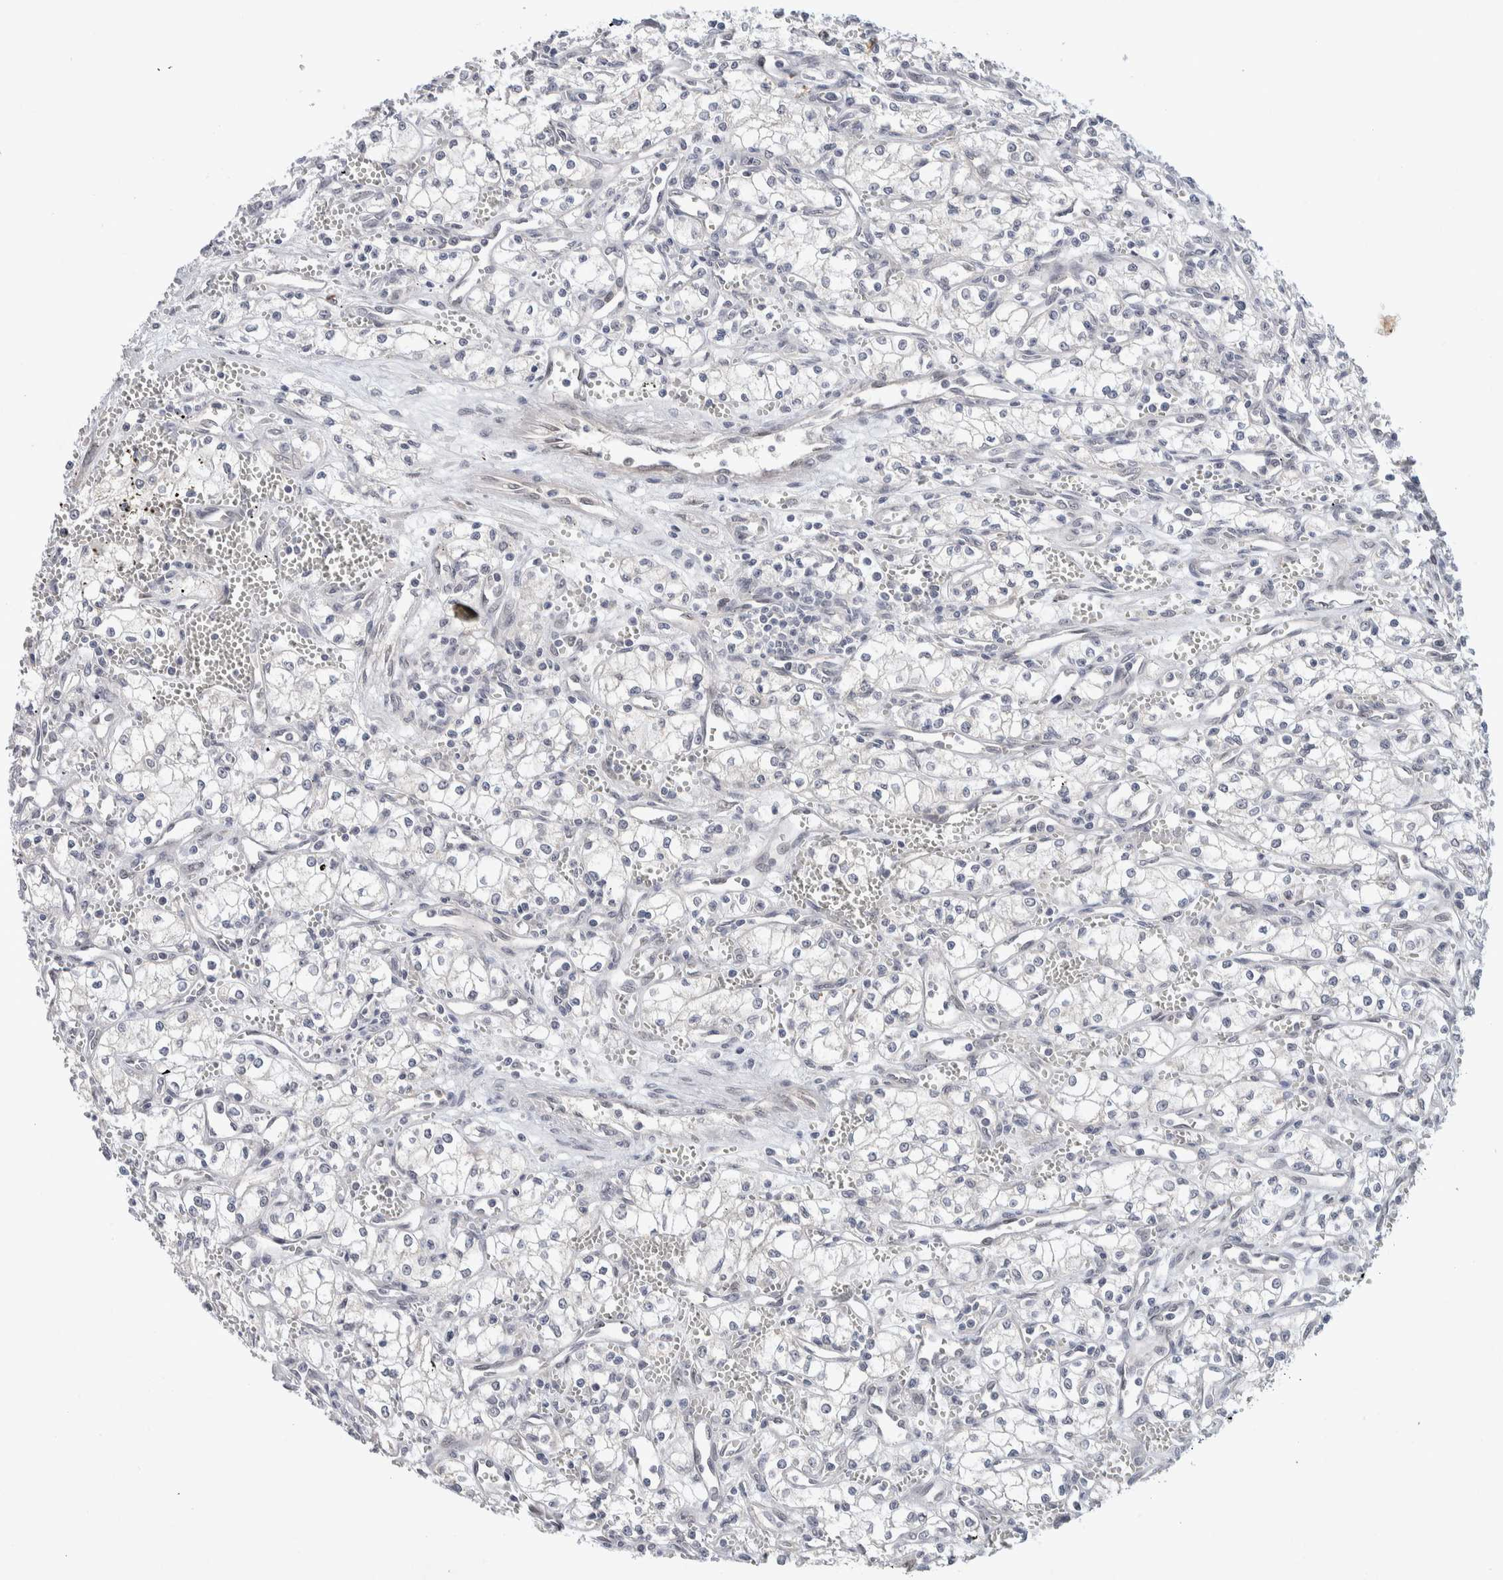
{"staining": {"intensity": "negative", "quantity": "none", "location": "none"}, "tissue": "renal cancer", "cell_type": "Tumor cells", "image_type": "cancer", "snomed": [{"axis": "morphology", "description": "Adenocarcinoma, NOS"}, {"axis": "topography", "description": "Kidney"}], "caption": "Immunohistochemical staining of renal adenocarcinoma displays no significant staining in tumor cells.", "gene": "CRAT", "patient": {"sex": "male", "age": 59}}